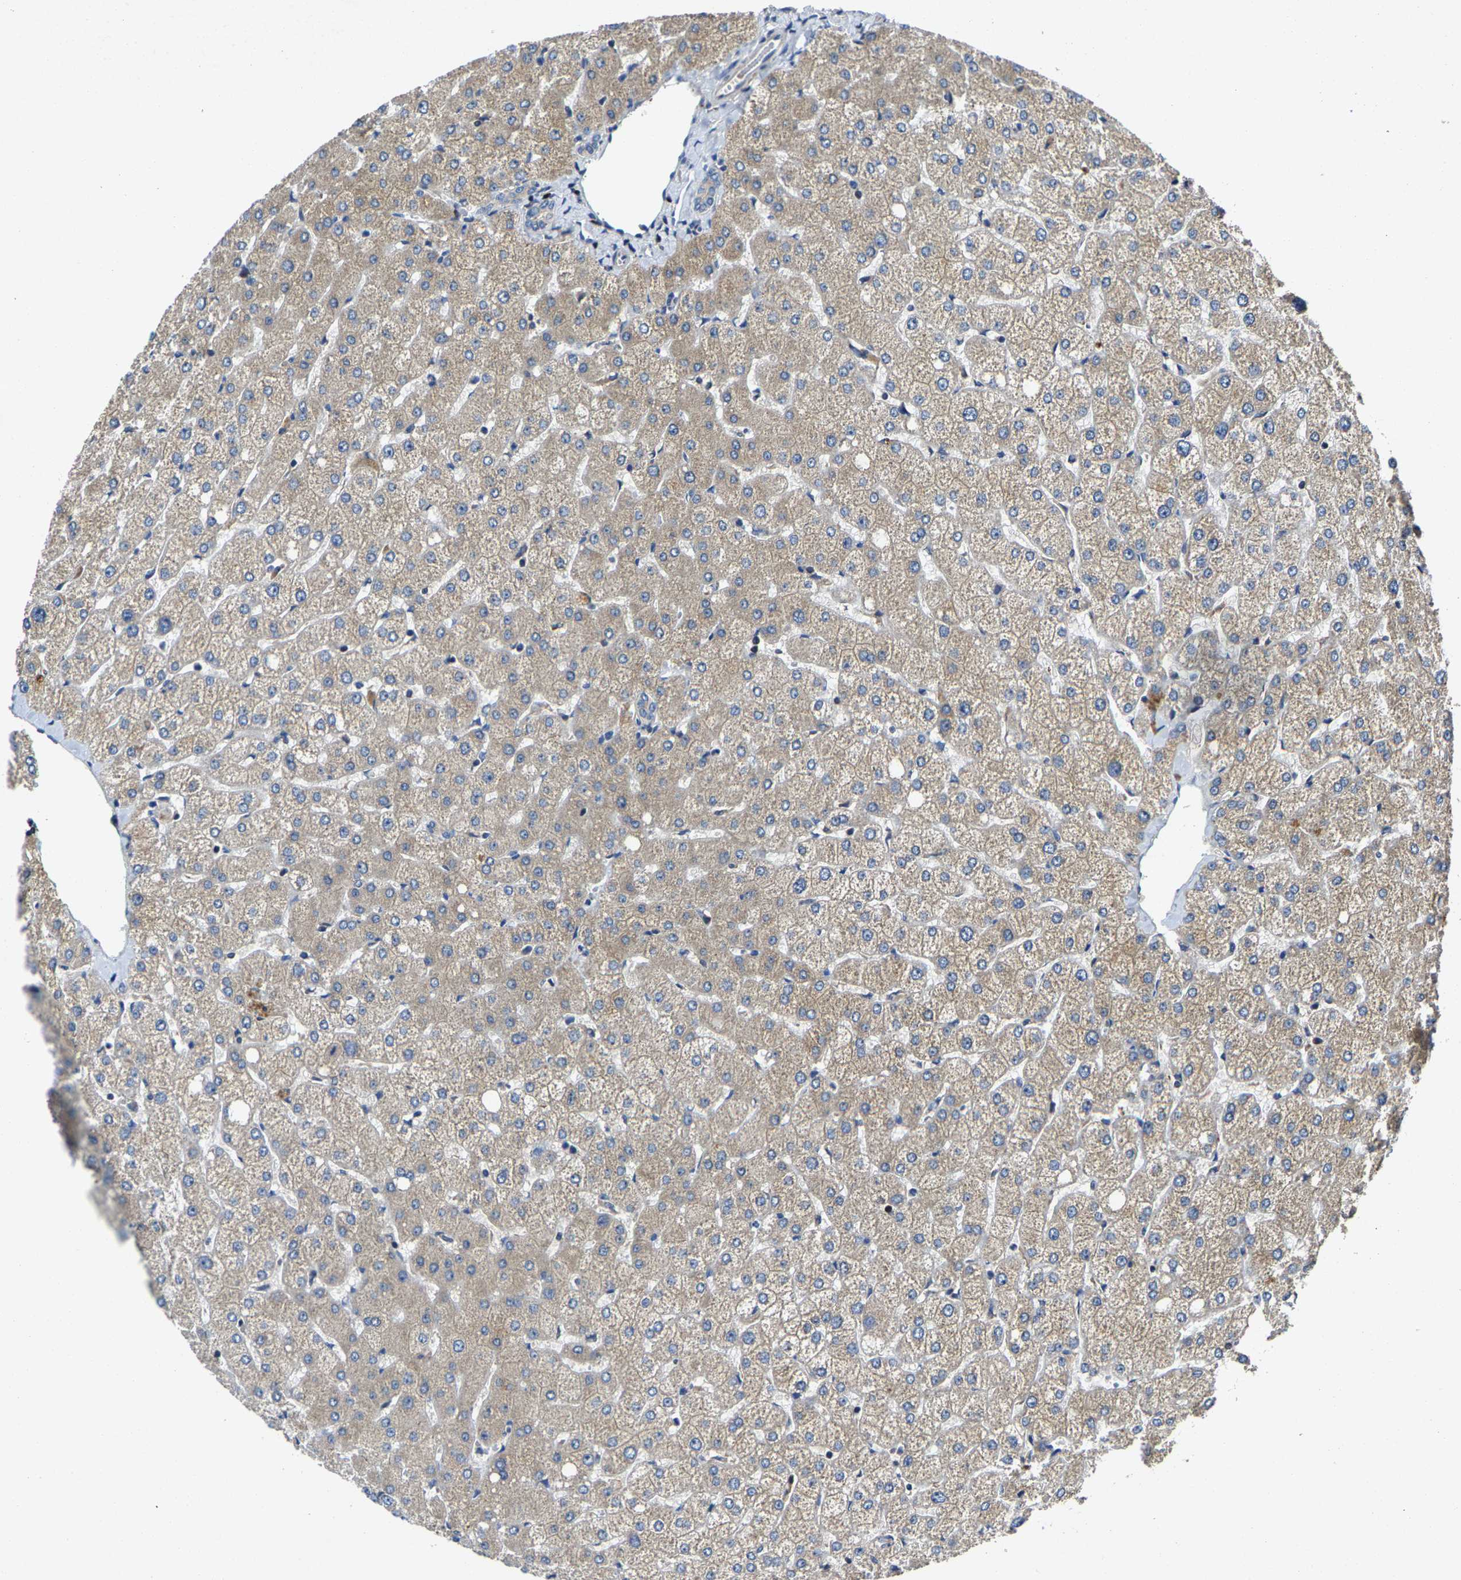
{"staining": {"intensity": "weak", "quantity": "<25%", "location": "cytoplasmic/membranous"}, "tissue": "liver", "cell_type": "Cholangiocytes", "image_type": "normal", "snomed": [{"axis": "morphology", "description": "Normal tissue, NOS"}, {"axis": "topography", "description": "Liver"}], "caption": "Immunohistochemical staining of benign liver reveals no significant staining in cholangiocytes. (Brightfield microscopy of DAB (3,3'-diaminobenzidine) immunohistochemistry at high magnification).", "gene": "AGBL3", "patient": {"sex": "female", "age": 54}}